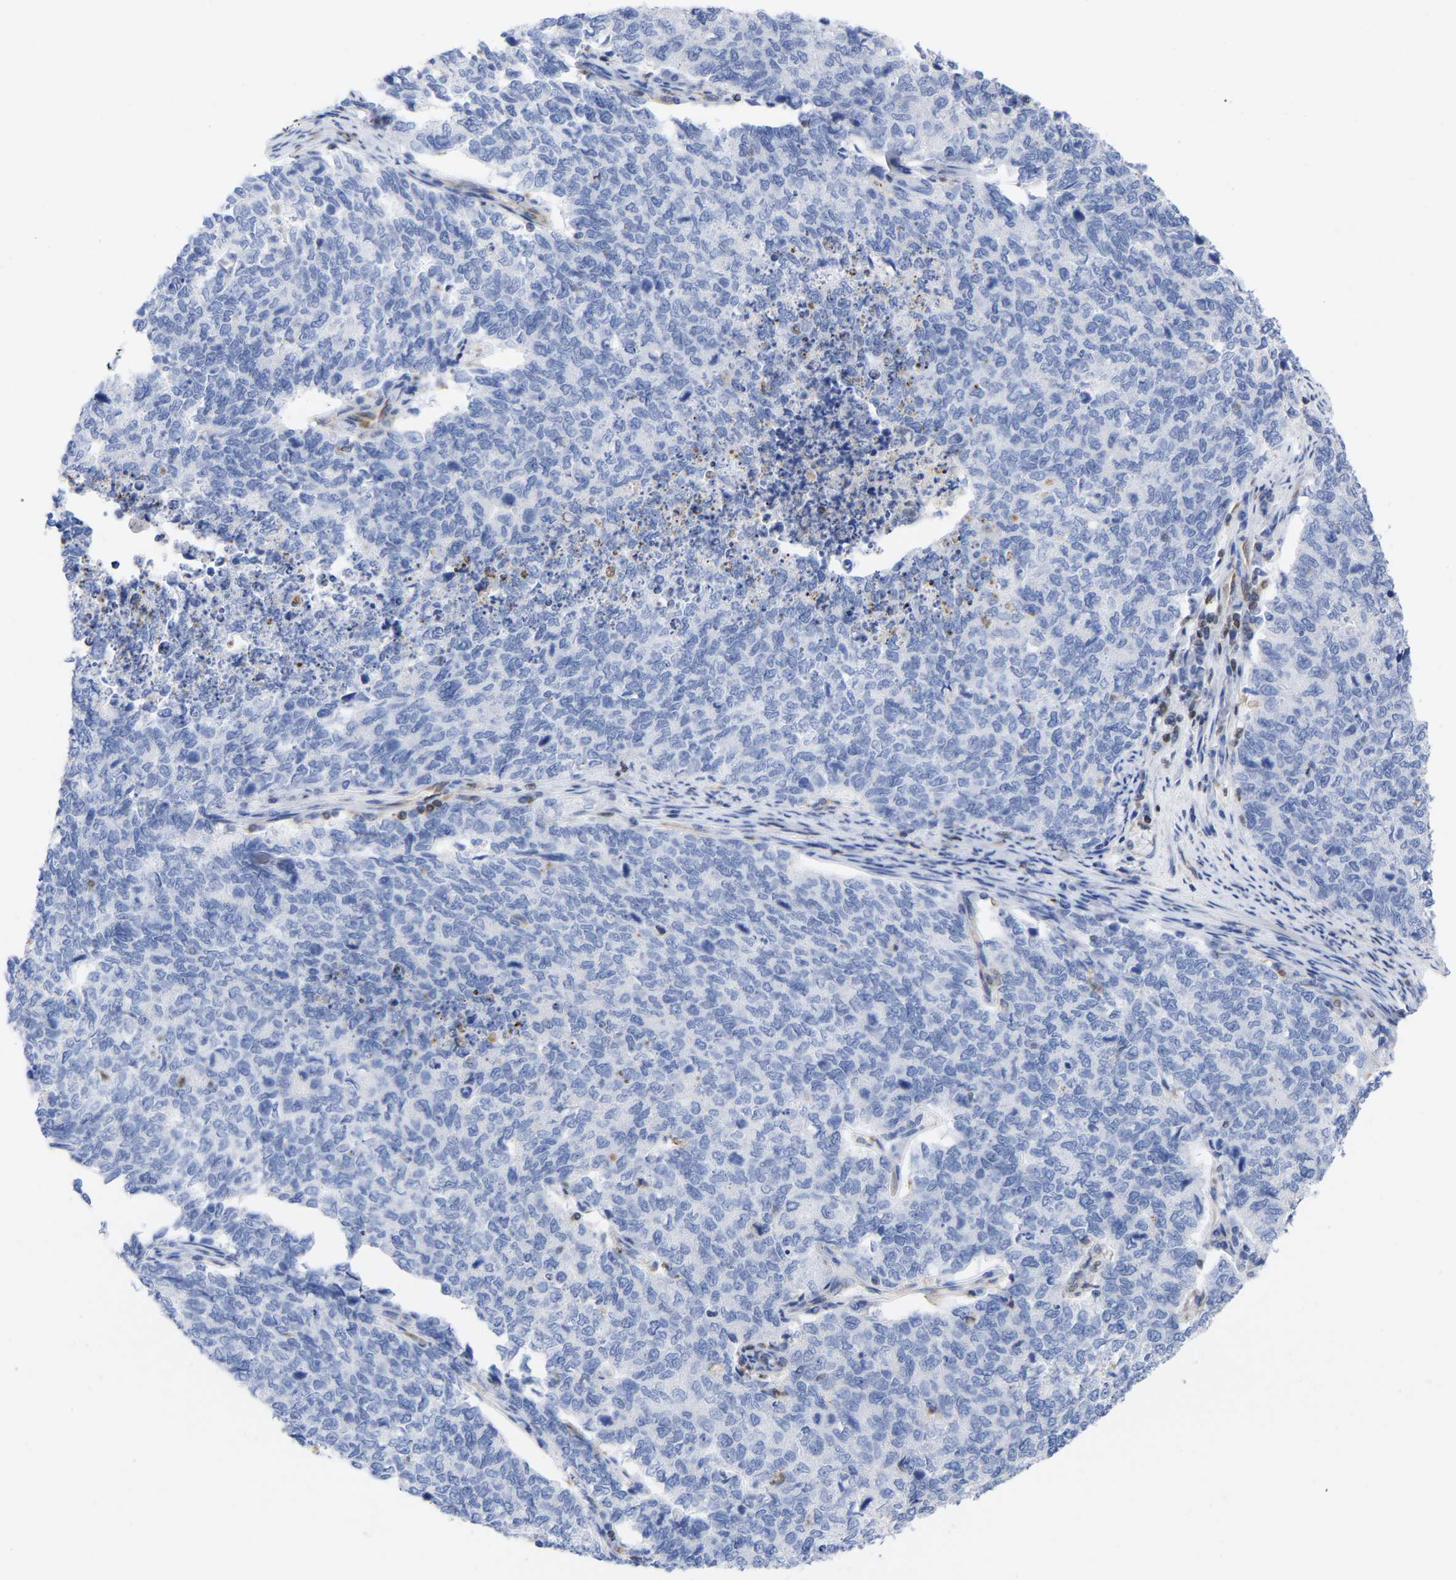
{"staining": {"intensity": "negative", "quantity": "none", "location": "none"}, "tissue": "cervical cancer", "cell_type": "Tumor cells", "image_type": "cancer", "snomed": [{"axis": "morphology", "description": "Squamous cell carcinoma, NOS"}, {"axis": "topography", "description": "Cervix"}], "caption": "This is an immunohistochemistry (IHC) micrograph of human cervical squamous cell carcinoma. There is no positivity in tumor cells.", "gene": "GIMAP4", "patient": {"sex": "female", "age": 63}}